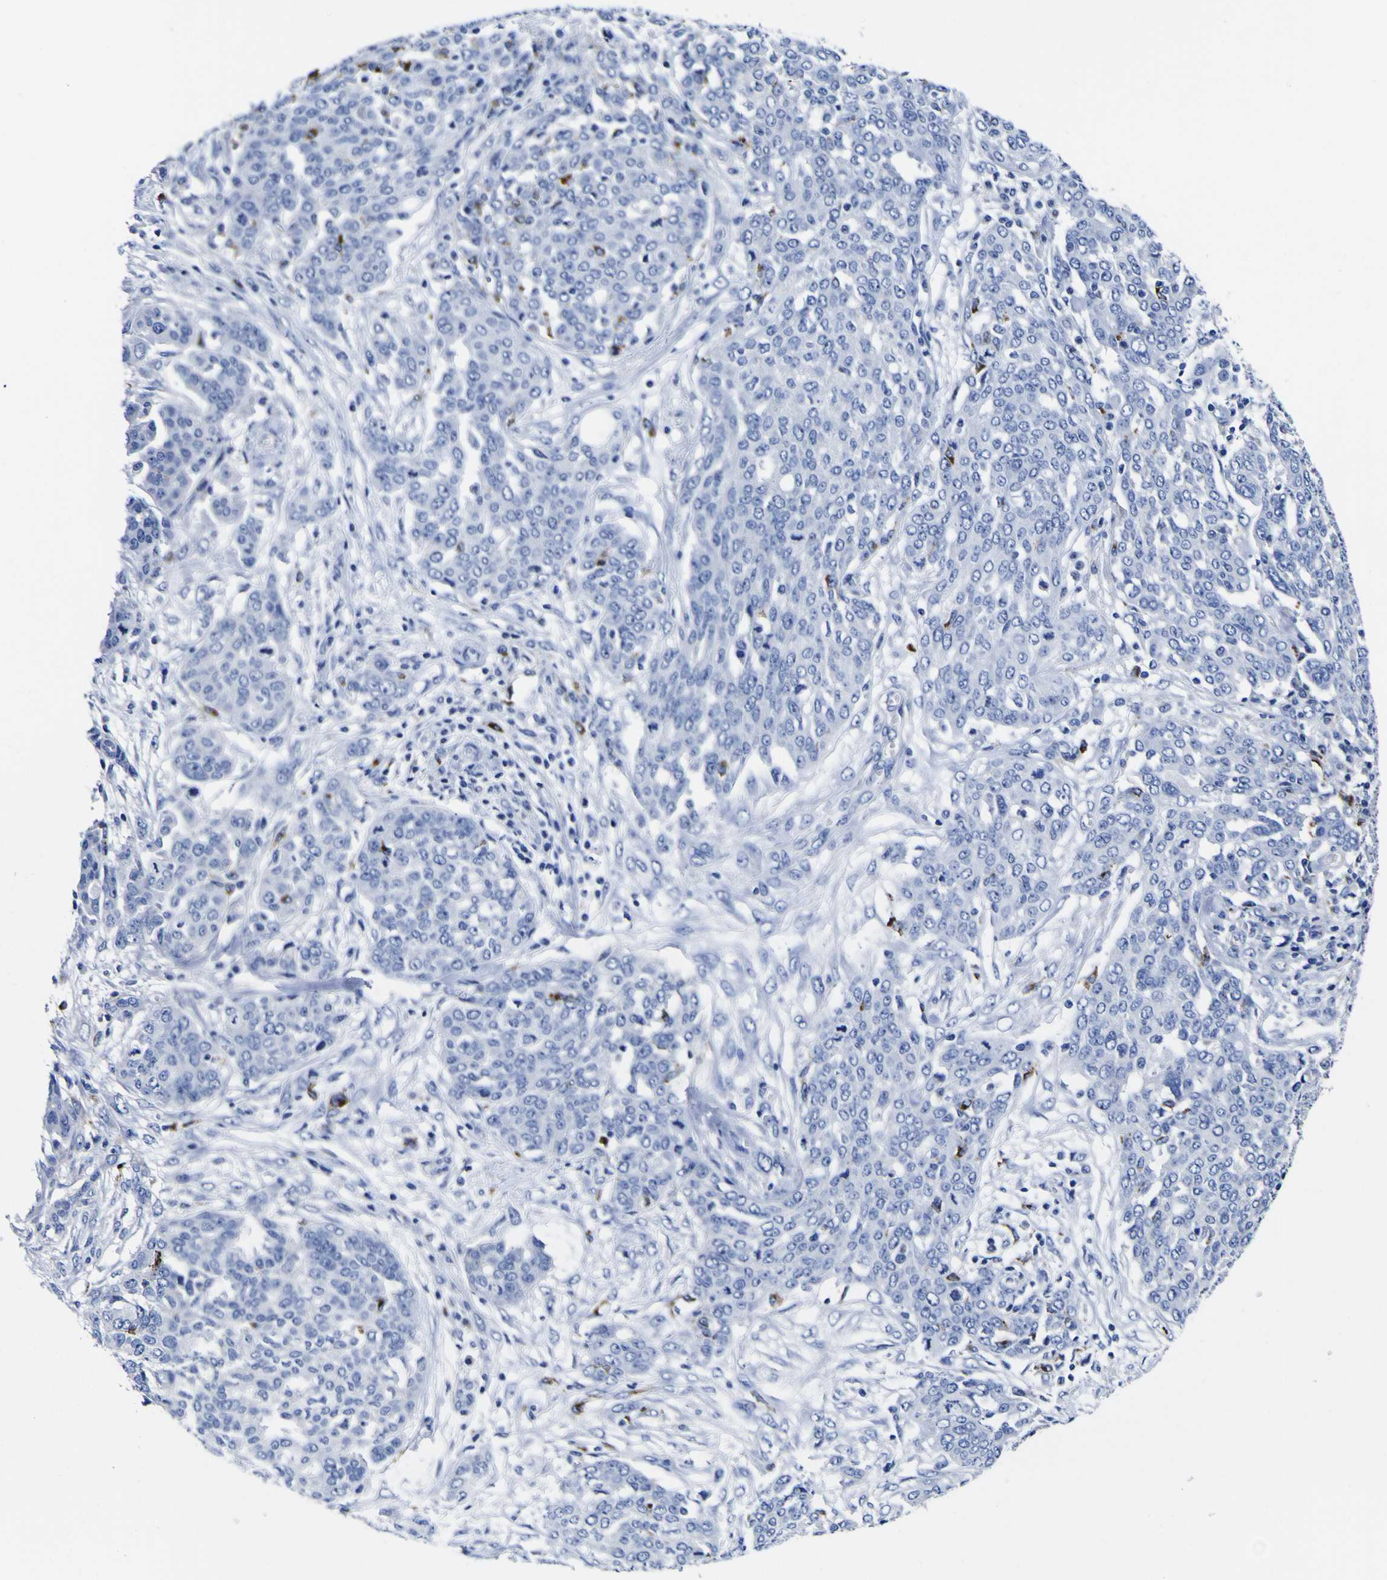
{"staining": {"intensity": "negative", "quantity": "none", "location": "none"}, "tissue": "ovarian cancer", "cell_type": "Tumor cells", "image_type": "cancer", "snomed": [{"axis": "morphology", "description": "Cystadenocarcinoma, serous, NOS"}, {"axis": "topography", "description": "Soft tissue"}, {"axis": "topography", "description": "Ovary"}], "caption": "The IHC histopathology image has no significant positivity in tumor cells of ovarian cancer (serous cystadenocarcinoma) tissue.", "gene": "HLA-DQA1", "patient": {"sex": "female", "age": 57}}